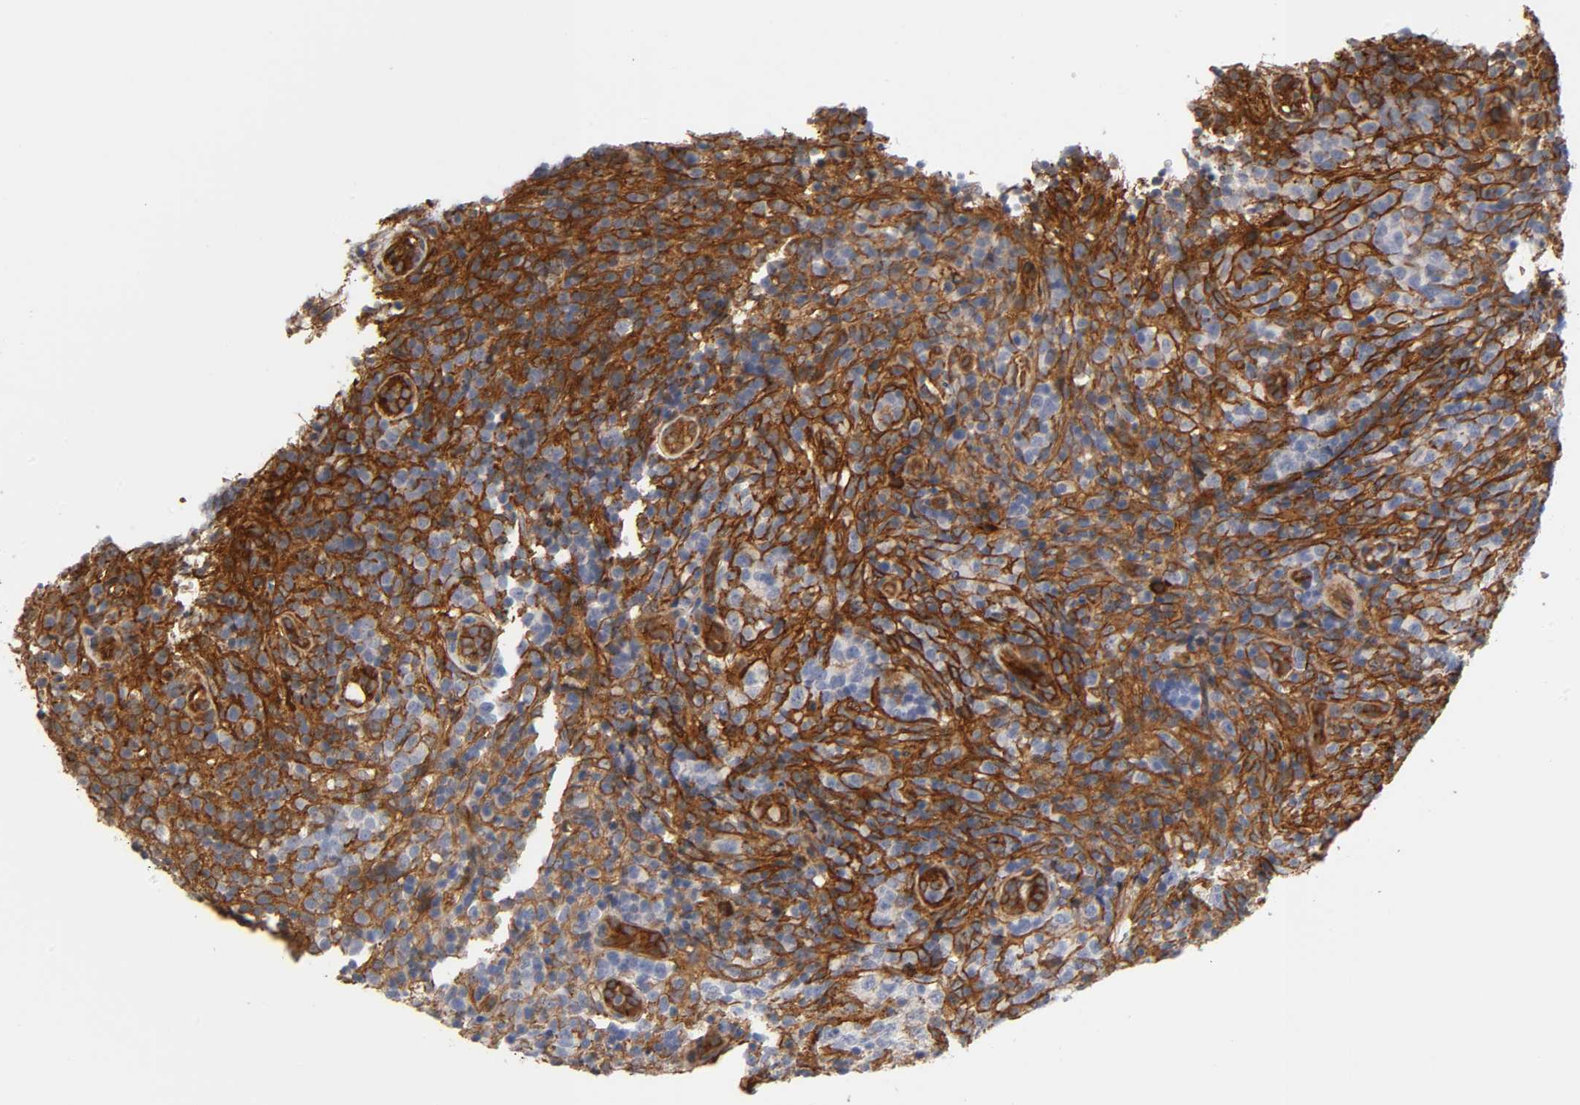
{"staining": {"intensity": "negative", "quantity": "none", "location": "none"}, "tissue": "lymphoma", "cell_type": "Tumor cells", "image_type": "cancer", "snomed": [{"axis": "morphology", "description": "Malignant lymphoma, non-Hodgkin's type, High grade"}, {"axis": "topography", "description": "Lymph node"}], "caption": "Immunohistochemistry image of human malignant lymphoma, non-Hodgkin's type (high-grade) stained for a protein (brown), which exhibits no staining in tumor cells.", "gene": "RAB13", "patient": {"sex": "female", "age": 76}}